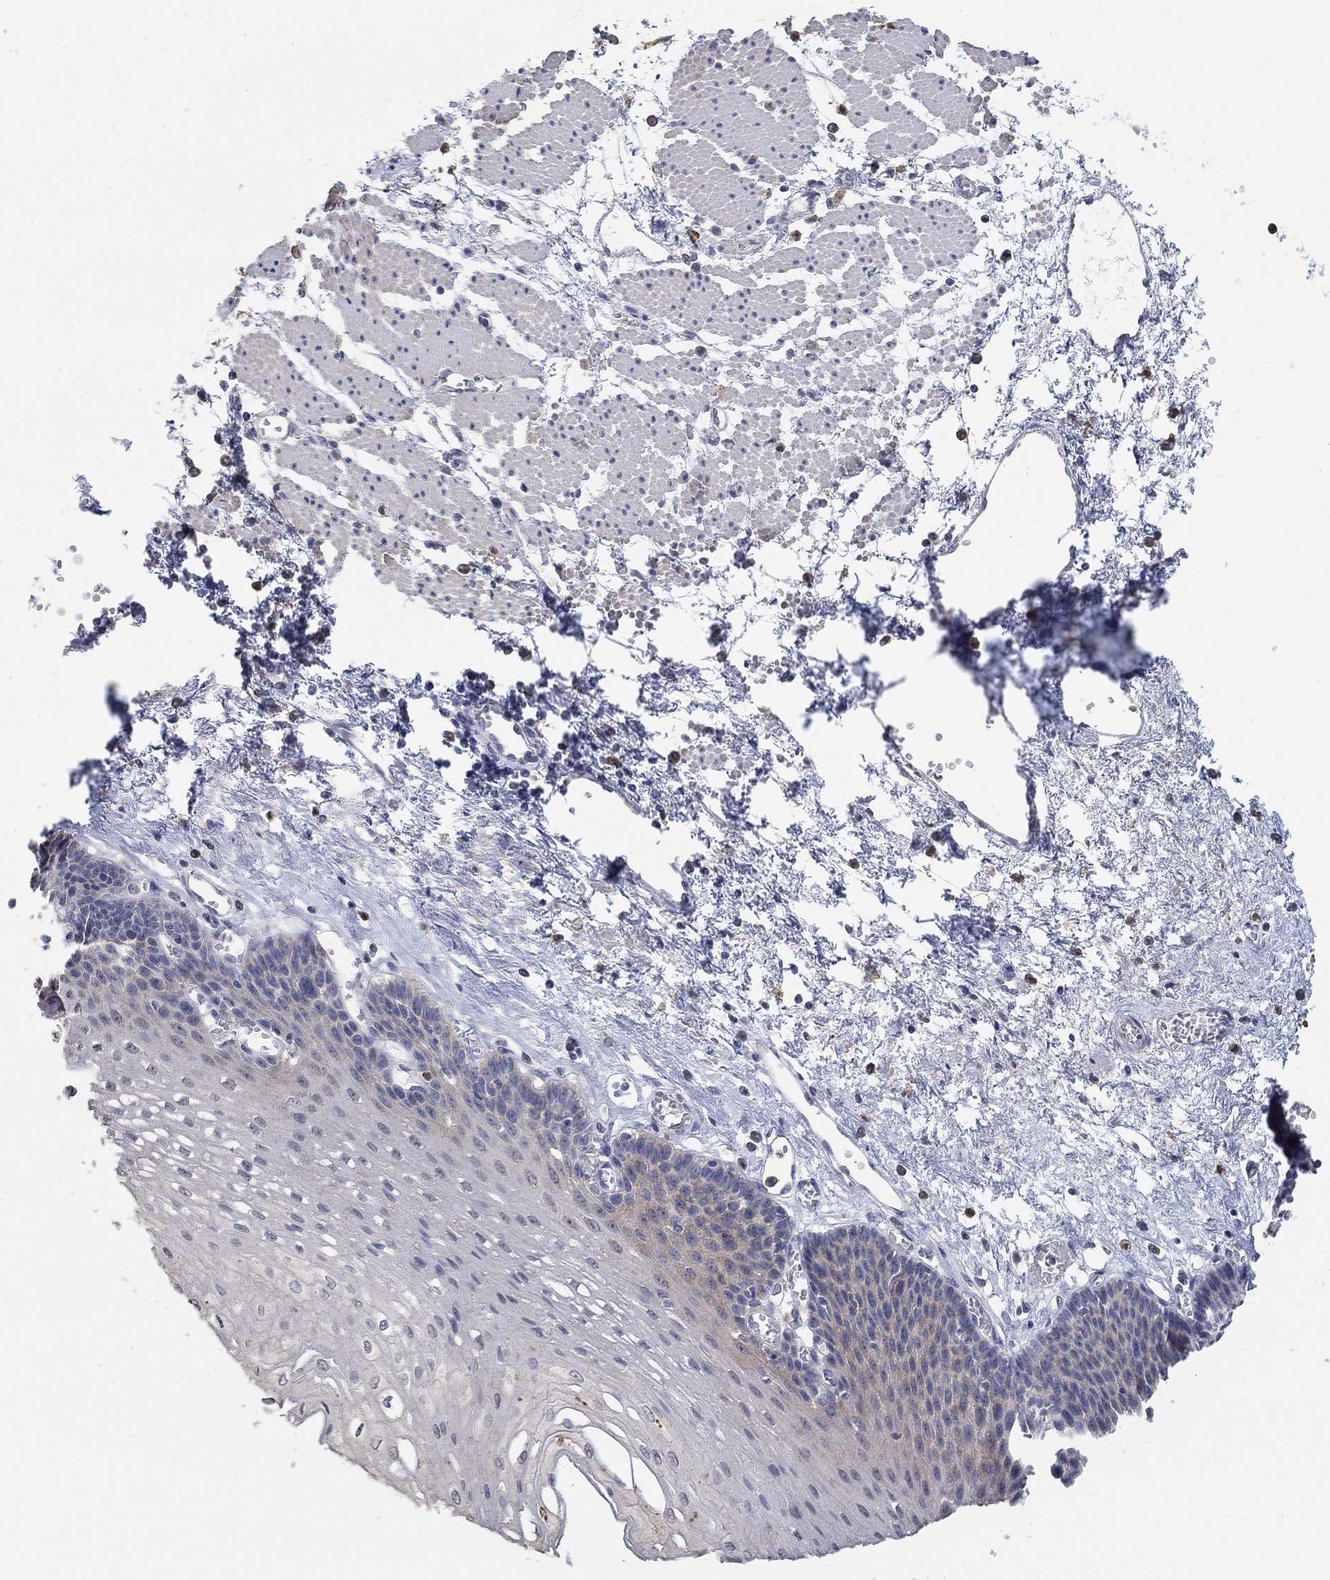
{"staining": {"intensity": "weak", "quantity": "<25%", "location": "cytoplasmic/membranous"}, "tissue": "esophagus", "cell_type": "Squamous epithelial cells", "image_type": "normal", "snomed": [{"axis": "morphology", "description": "Normal tissue, NOS"}, {"axis": "topography", "description": "Esophagus"}], "caption": "Protein analysis of benign esophagus reveals no significant positivity in squamous epithelial cells. Brightfield microscopy of IHC stained with DAB (brown) and hematoxylin (blue), captured at high magnification.", "gene": "SYT16", "patient": {"sex": "female", "age": 62}}